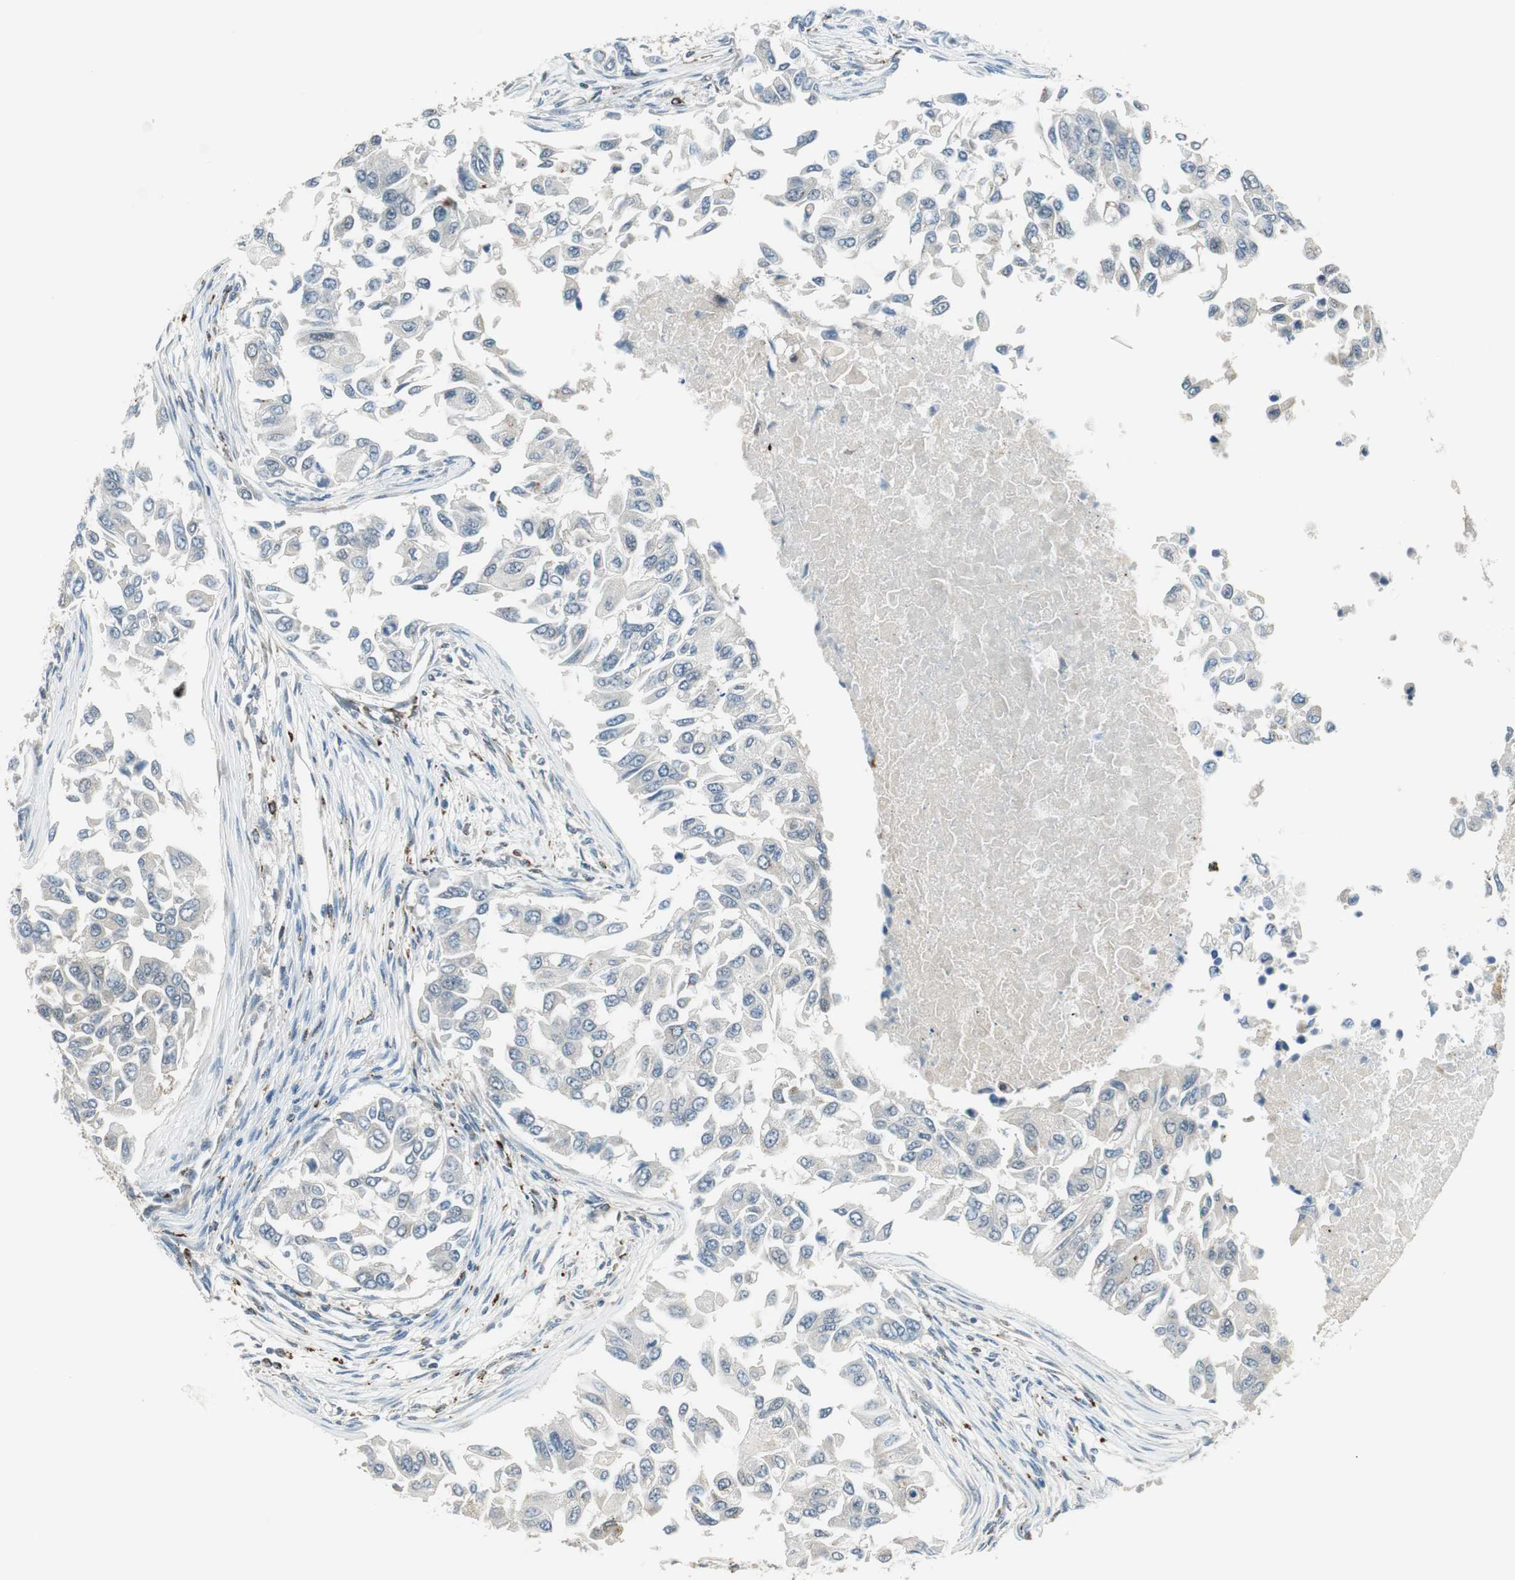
{"staining": {"intensity": "negative", "quantity": "none", "location": "none"}, "tissue": "breast cancer", "cell_type": "Tumor cells", "image_type": "cancer", "snomed": [{"axis": "morphology", "description": "Normal tissue, NOS"}, {"axis": "morphology", "description": "Duct carcinoma"}, {"axis": "topography", "description": "Breast"}], "caption": "Tumor cells are negative for protein expression in human breast cancer (intraductal carcinoma).", "gene": "NCK1", "patient": {"sex": "female", "age": 49}}